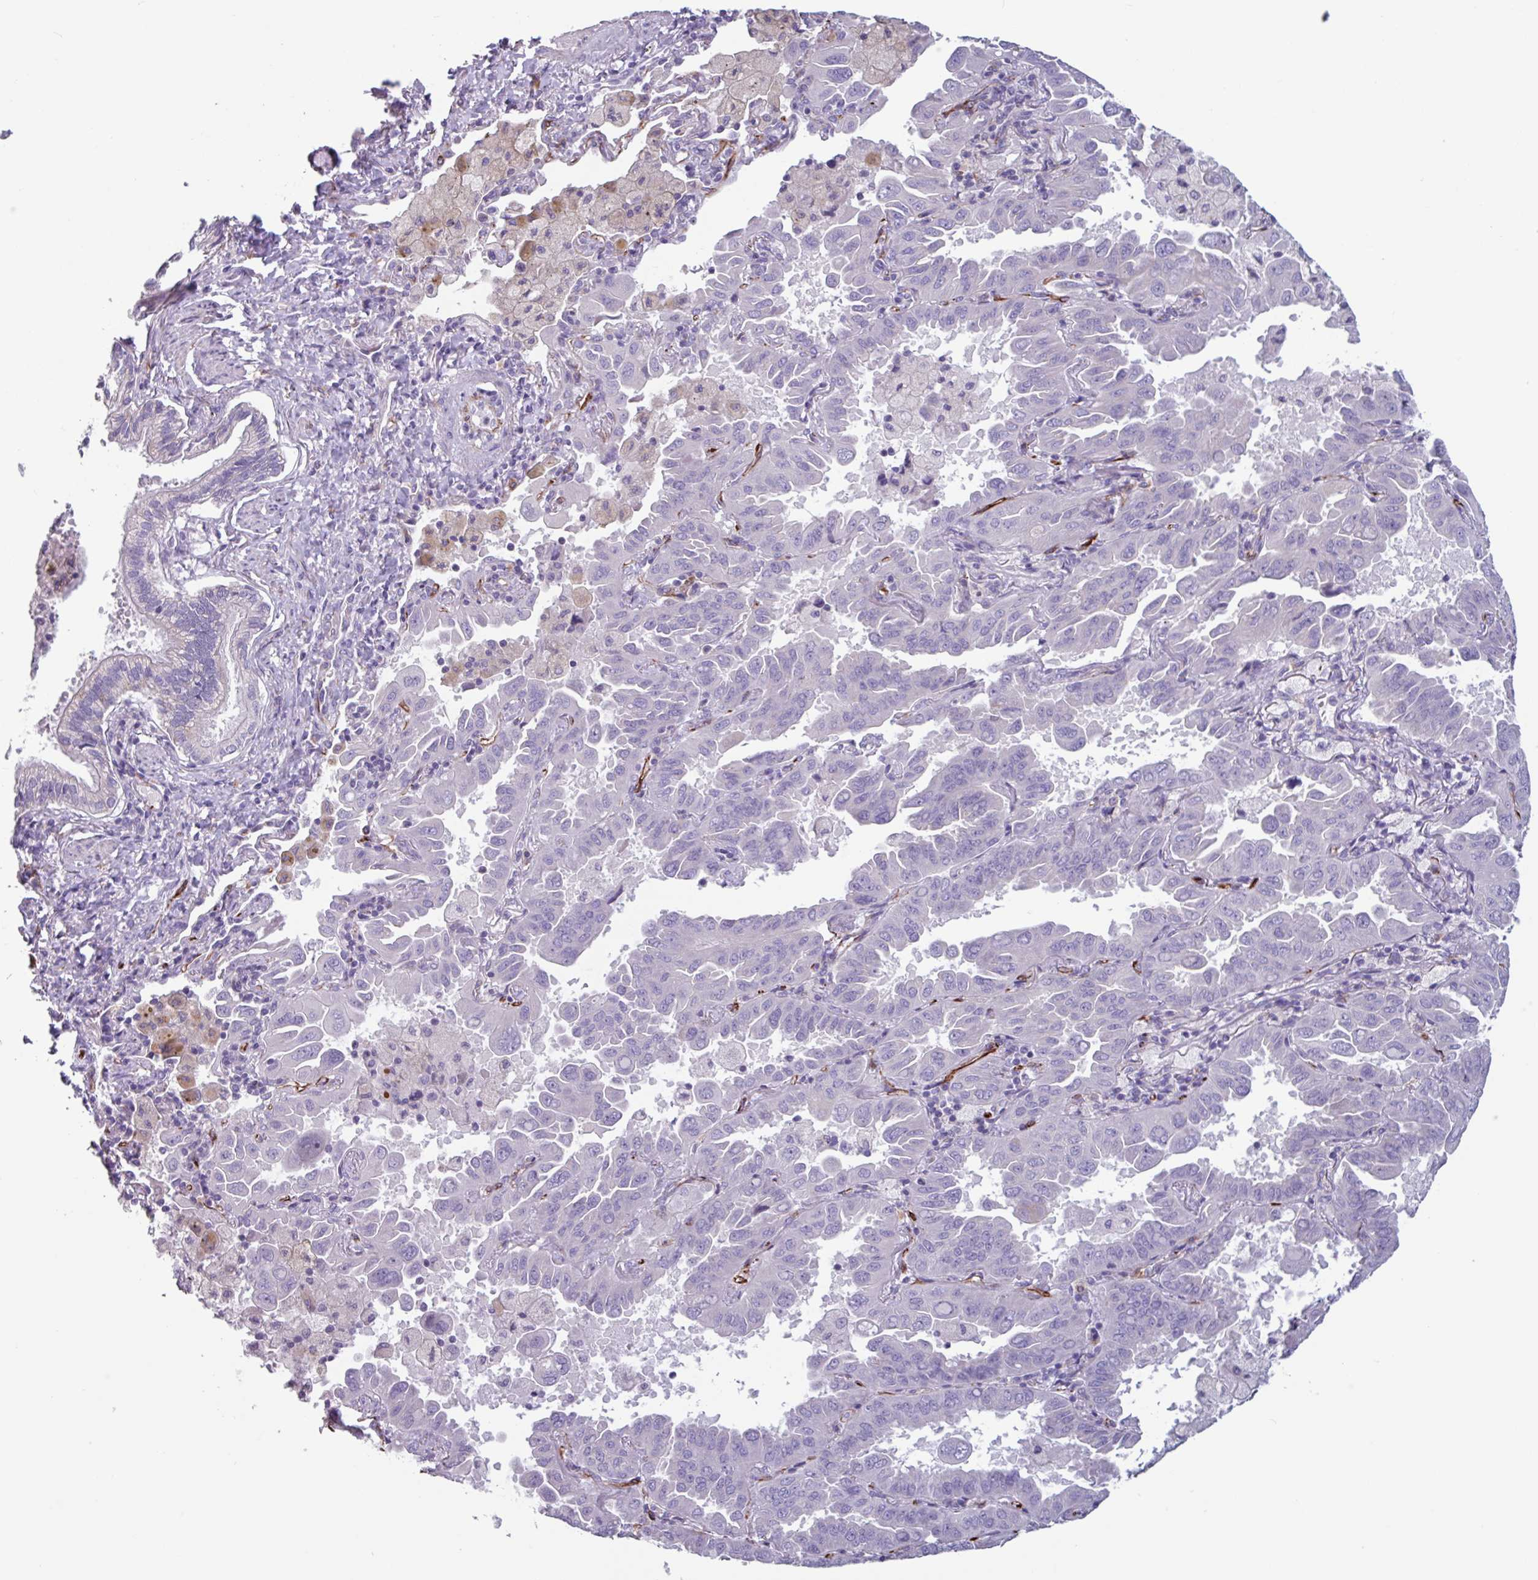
{"staining": {"intensity": "negative", "quantity": "none", "location": "none"}, "tissue": "lung cancer", "cell_type": "Tumor cells", "image_type": "cancer", "snomed": [{"axis": "morphology", "description": "Adenocarcinoma, NOS"}, {"axis": "topography", "description": "Lung"}], "caption": "A micrograph of human lung adenocarcinoma is negative for staining in tumor cells. Brightfield microscopy of immunohistochemistry stained with DAB (brown) and hematoxylin (blue), captured at high magnification.", "gene": "BTD", "patient": {"sex": "male", "age": 64}}